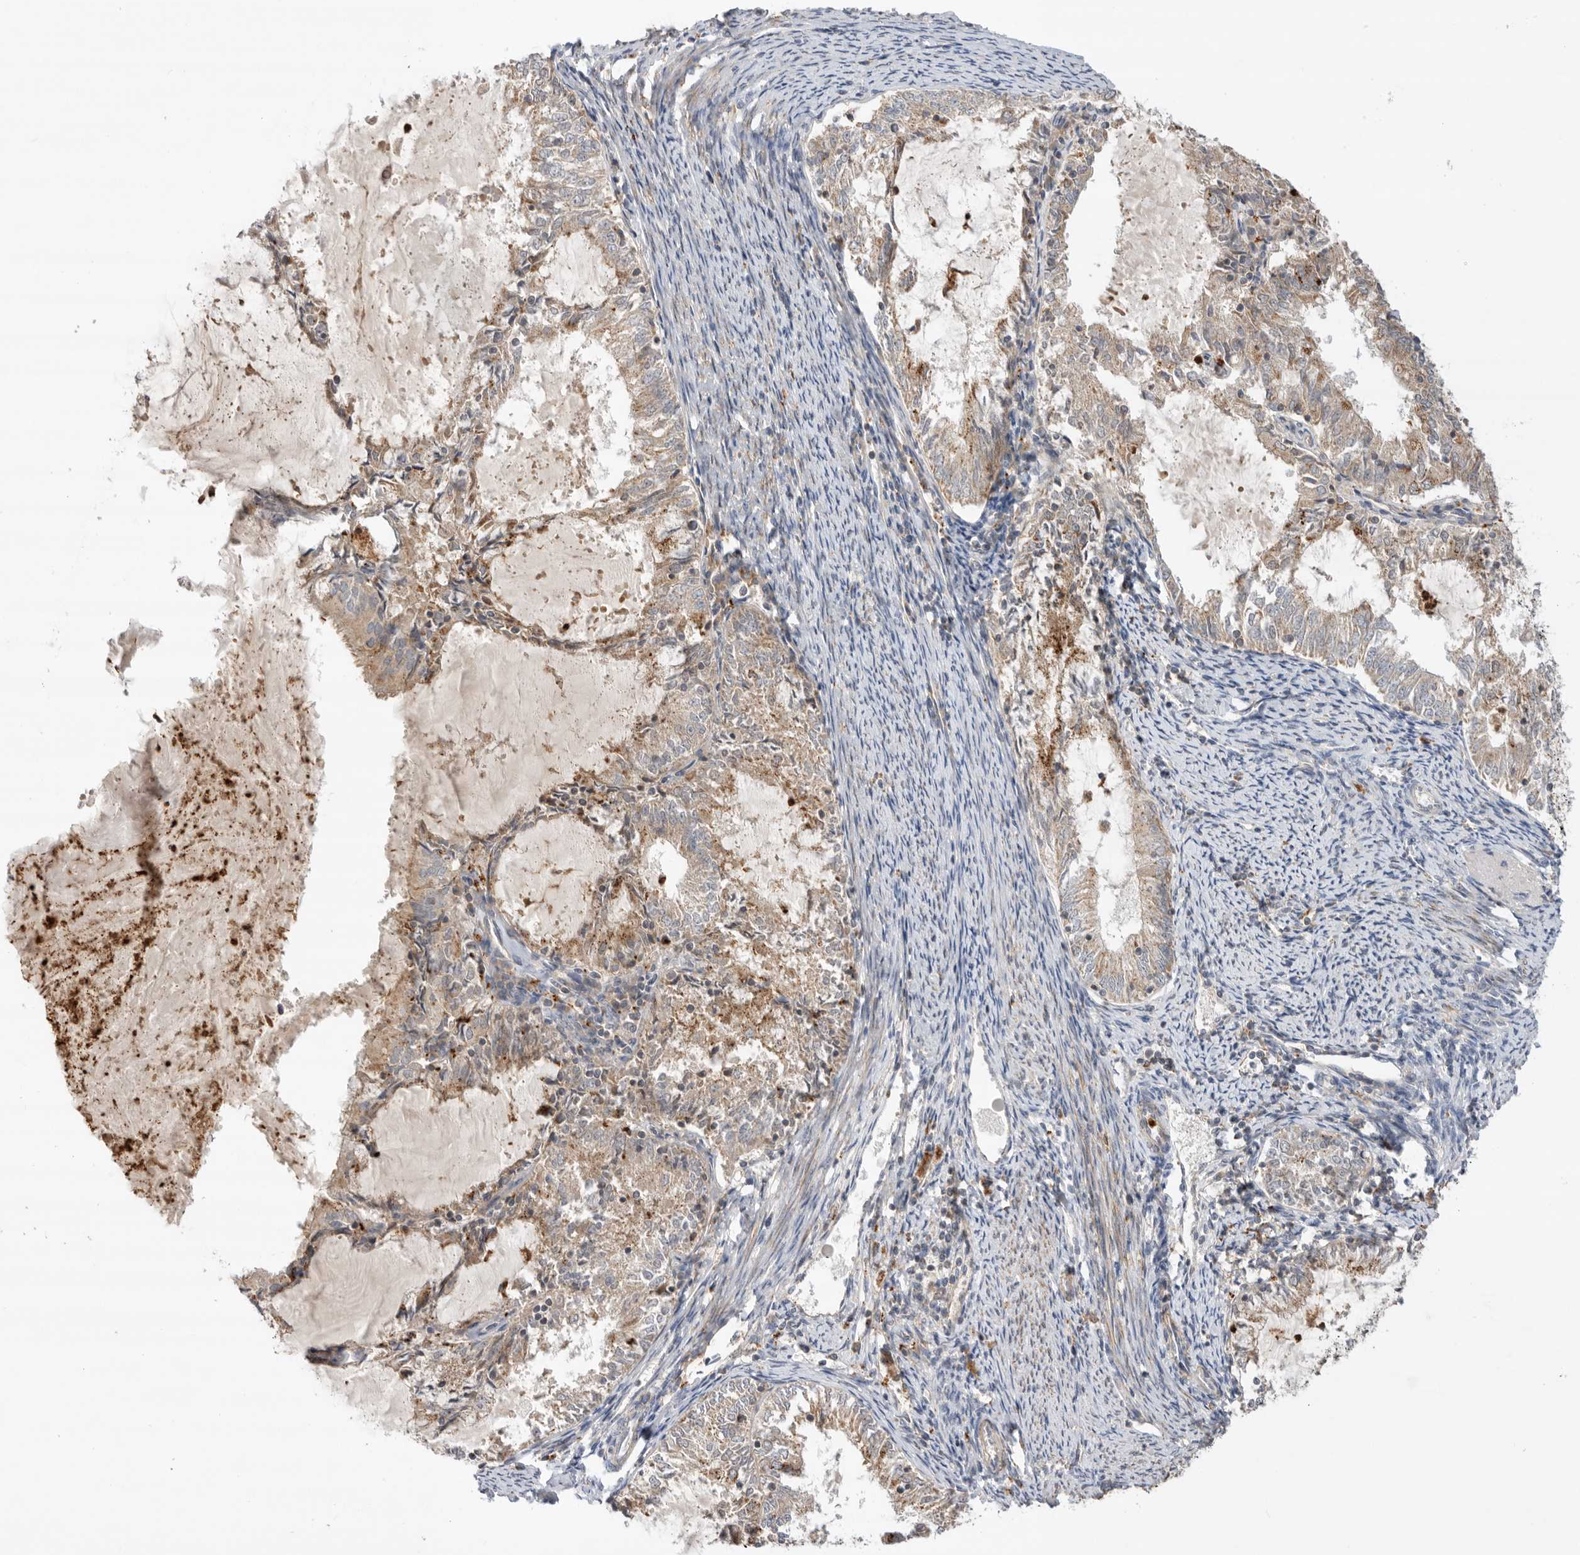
{"staining": {"intensity": "weak", "quantity": "25%-75%", "location": "cytoplasmic/membranous"}, "tissue": "endometrial cancer", "cell_type": "Tumor cells", "image_type": "cancer", "snomed": [{"axis": "morphology", "description": "Adenocarcinoma, NOS"}, {"axis": "topography", "description": "Endometrium"}], "caption": "Endometrial cancer was stained to show a protein in brown. There is low levels of weak cytoplasmic/membranous positivity in approximately 25%-75% of tumor cells. The protein is shown in brown color, while the nuclei are stained blue.", "gene": "GNE", "patient": {"sex": "female", "age": 57}}